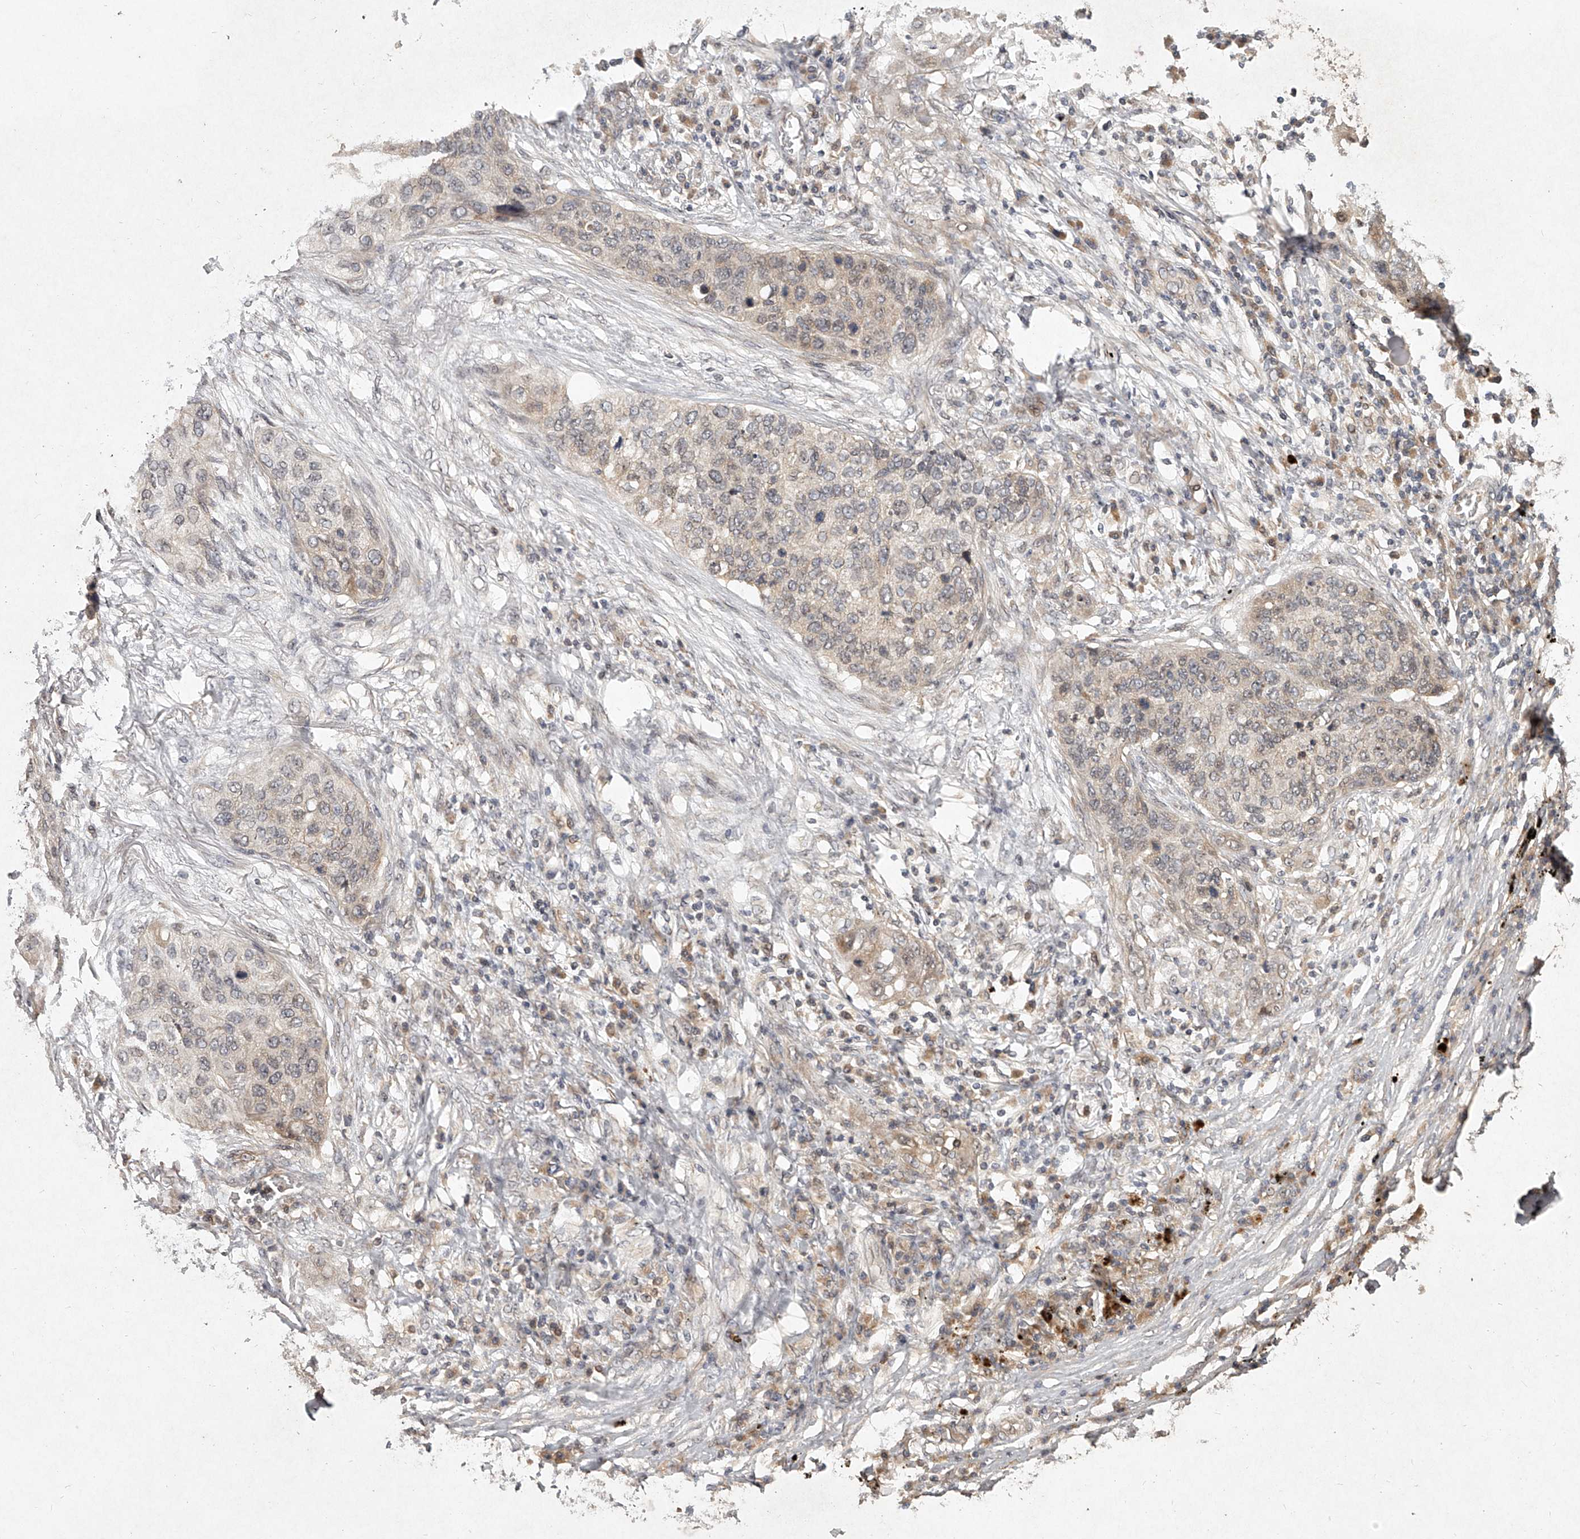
{"staining": {"intensity": "weak", "quantity": "<25%", "location": "cytoplasmic/membranous"}, "tissue": "lung cancer", "cell_type": "Tumor cells", "image_type": "cancer", "snomed": [{"axis": "morphology", "description": "Squamous cell carcinoma, NOS"}, {"axis": "topography", "description": "Lung"}], "caption": "Immunohistochemistry of lung cancer (squamous cell carcinoma) exhibits no staining in tumor cells. The staining is performed using DAB brown chromogen with nuclei counter-stained in using hematoxylin.", "gene": "SLC37A1", "patient": {"sex": "female", "age": 63}}